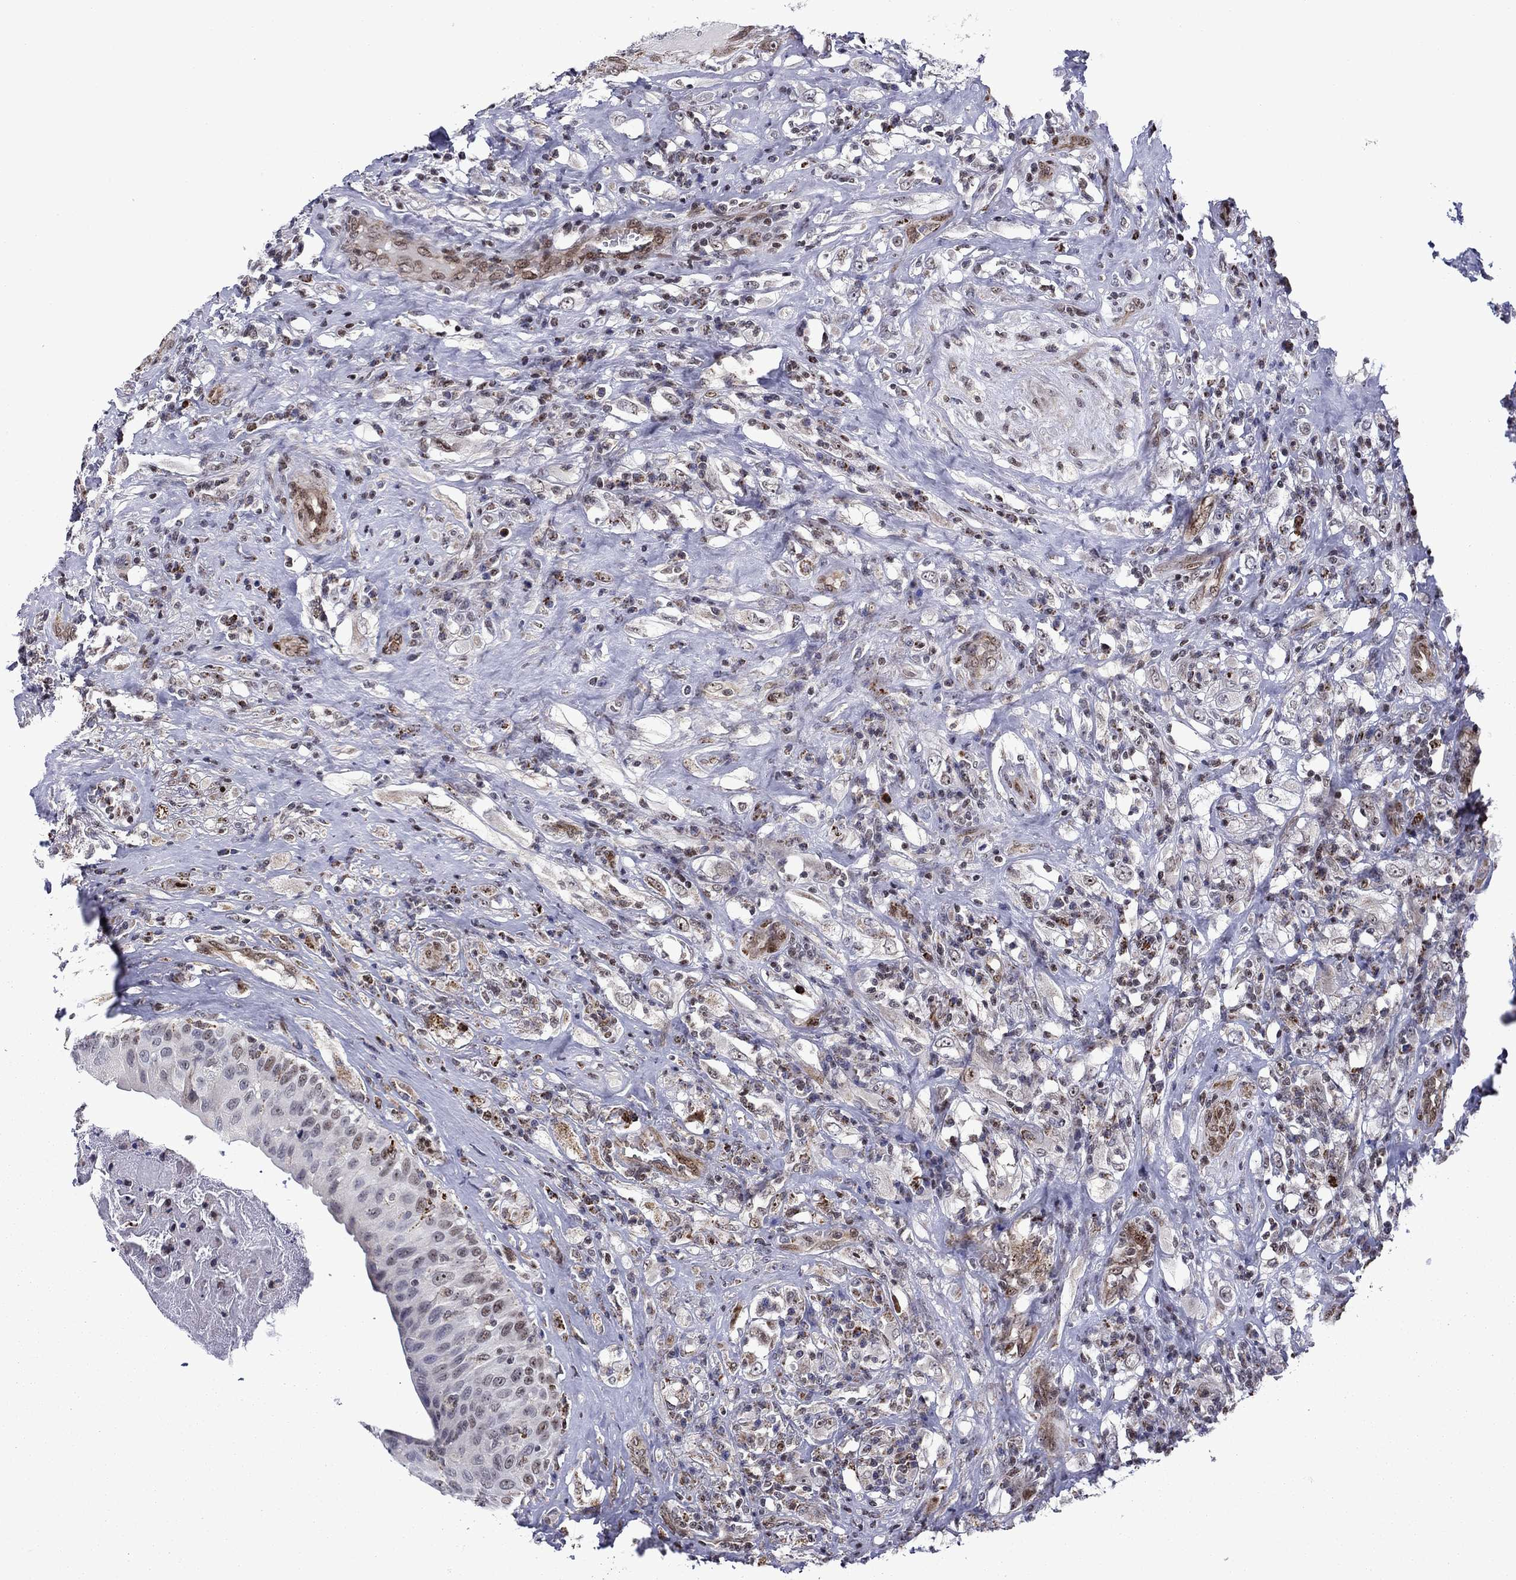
{"staining": {"intensity": "moderate", "quantity": "<25%", "location": "cytoplasmic/membranous"}, "tissue": "testis cancer", "cell_type": "Tumor cells", "image_type": "cancer", "snomed": [{"axis": "morphology", "description": "Necrosis, NOS"}, {"axis": "morphology", "description": "Carcinoma, Embryonal, NOS"}, {"axis": "topography", "description": "Testis"}], "caption": "An IHC image of neoplastic tissue is shown. Protein staining in brown shows moderate cytoplasmic/membranous positivity in testis embryonal carcinoma within tumor cells.", "gene": "SURF2", "patient": {"sex": "male", "age": 19}}